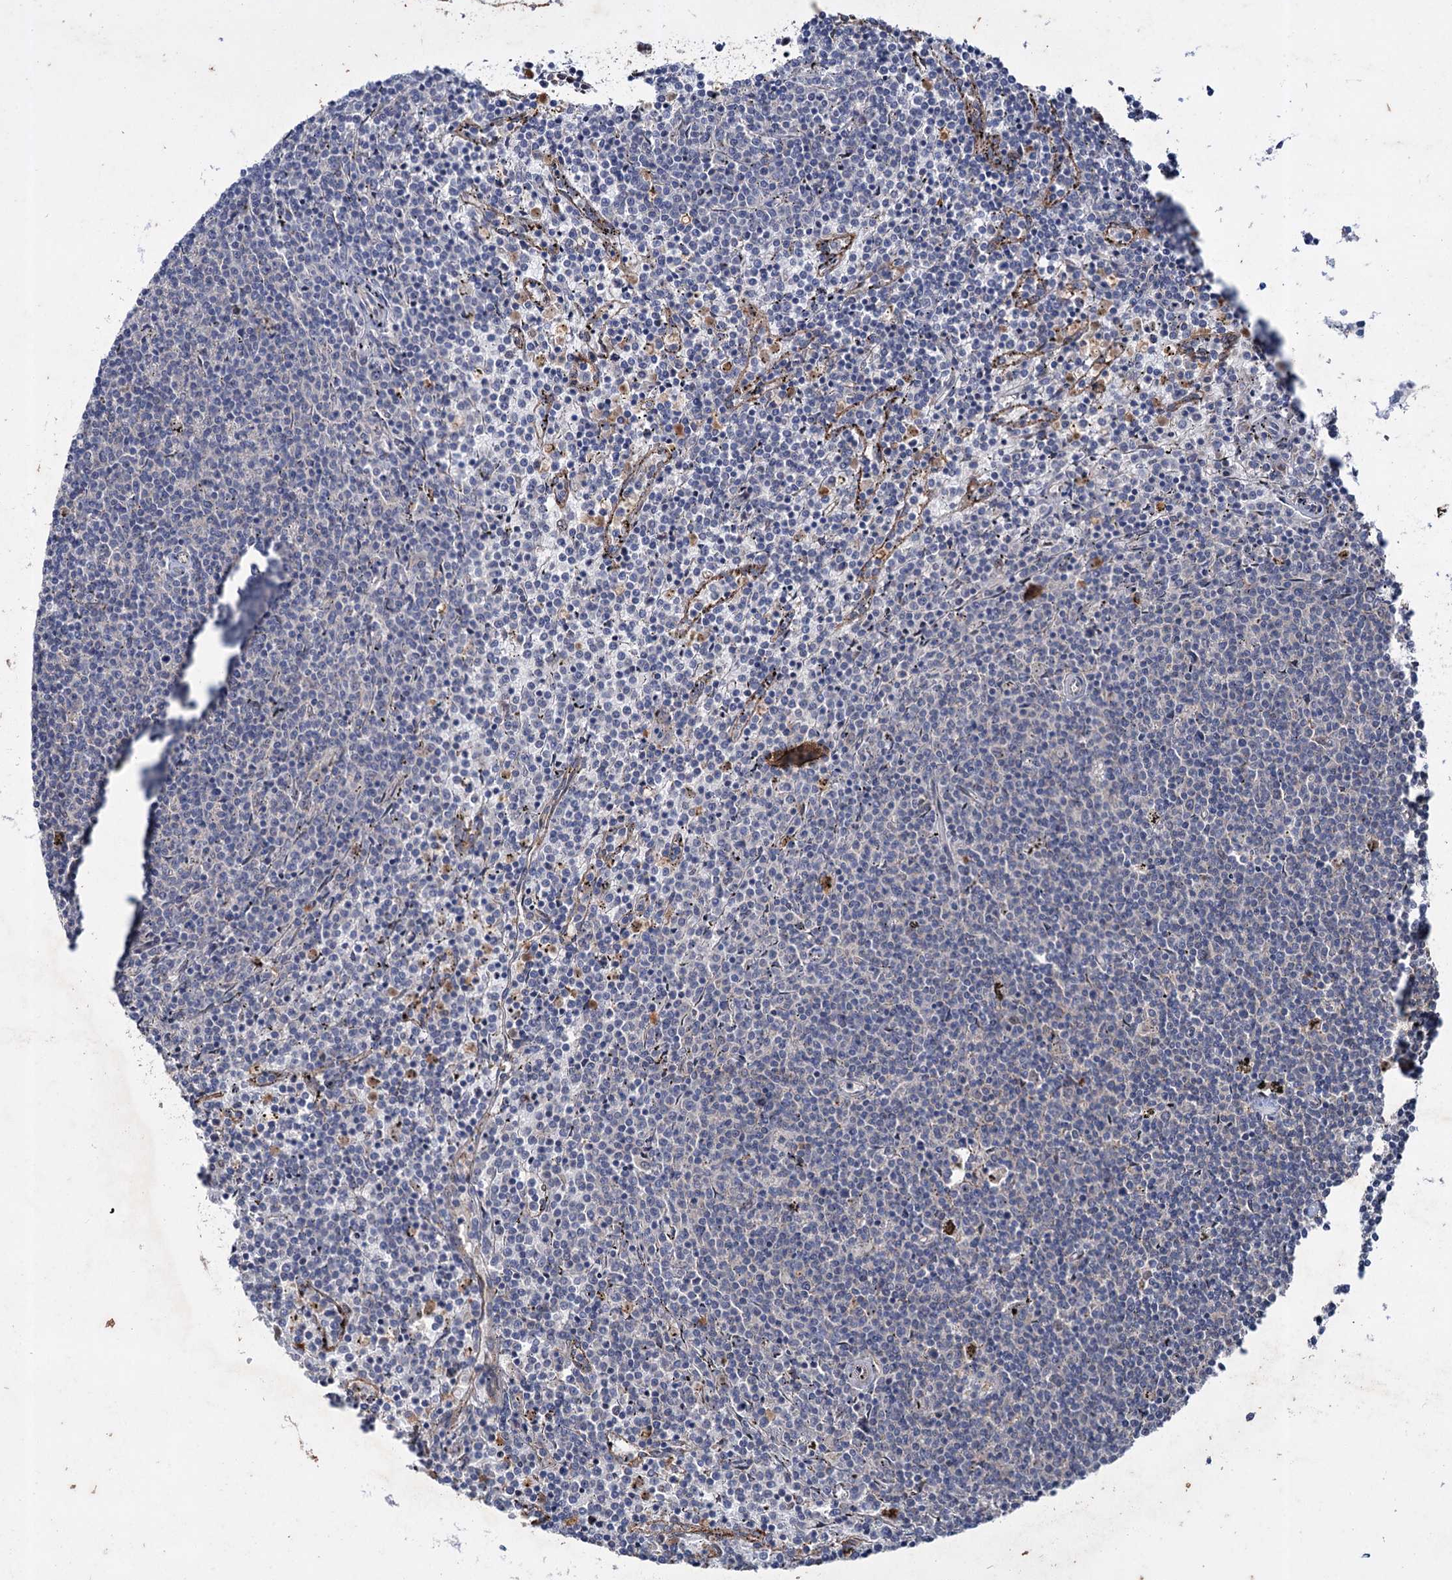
{"staining": {"intensity": "negative", "quantity": "none", "location": "none"}, "tissue": "lymphoma", "cell_type": "Tumor cells", "image_type": "cancer", "snomed": [{"axis": "morphology", "description": "Malignant lymphoma, non-Hodgkin's type, Low grade"}, {"axis": "topography", "description": "Spleen"}], "caption": "This is a histopathology image of immunohistochemistry (IHC) staining of malignant lymphoma, non-Hodgkin's type (low-grade), which shows no expression in tumor cells. The staining is performed using DAB (3,3'-diaminobenzidine) brown chromogen with nuclei counter-stained in using hematoxylin.", "gene": "PTPN3", "patient": {"sex": "female", "age": 50}}